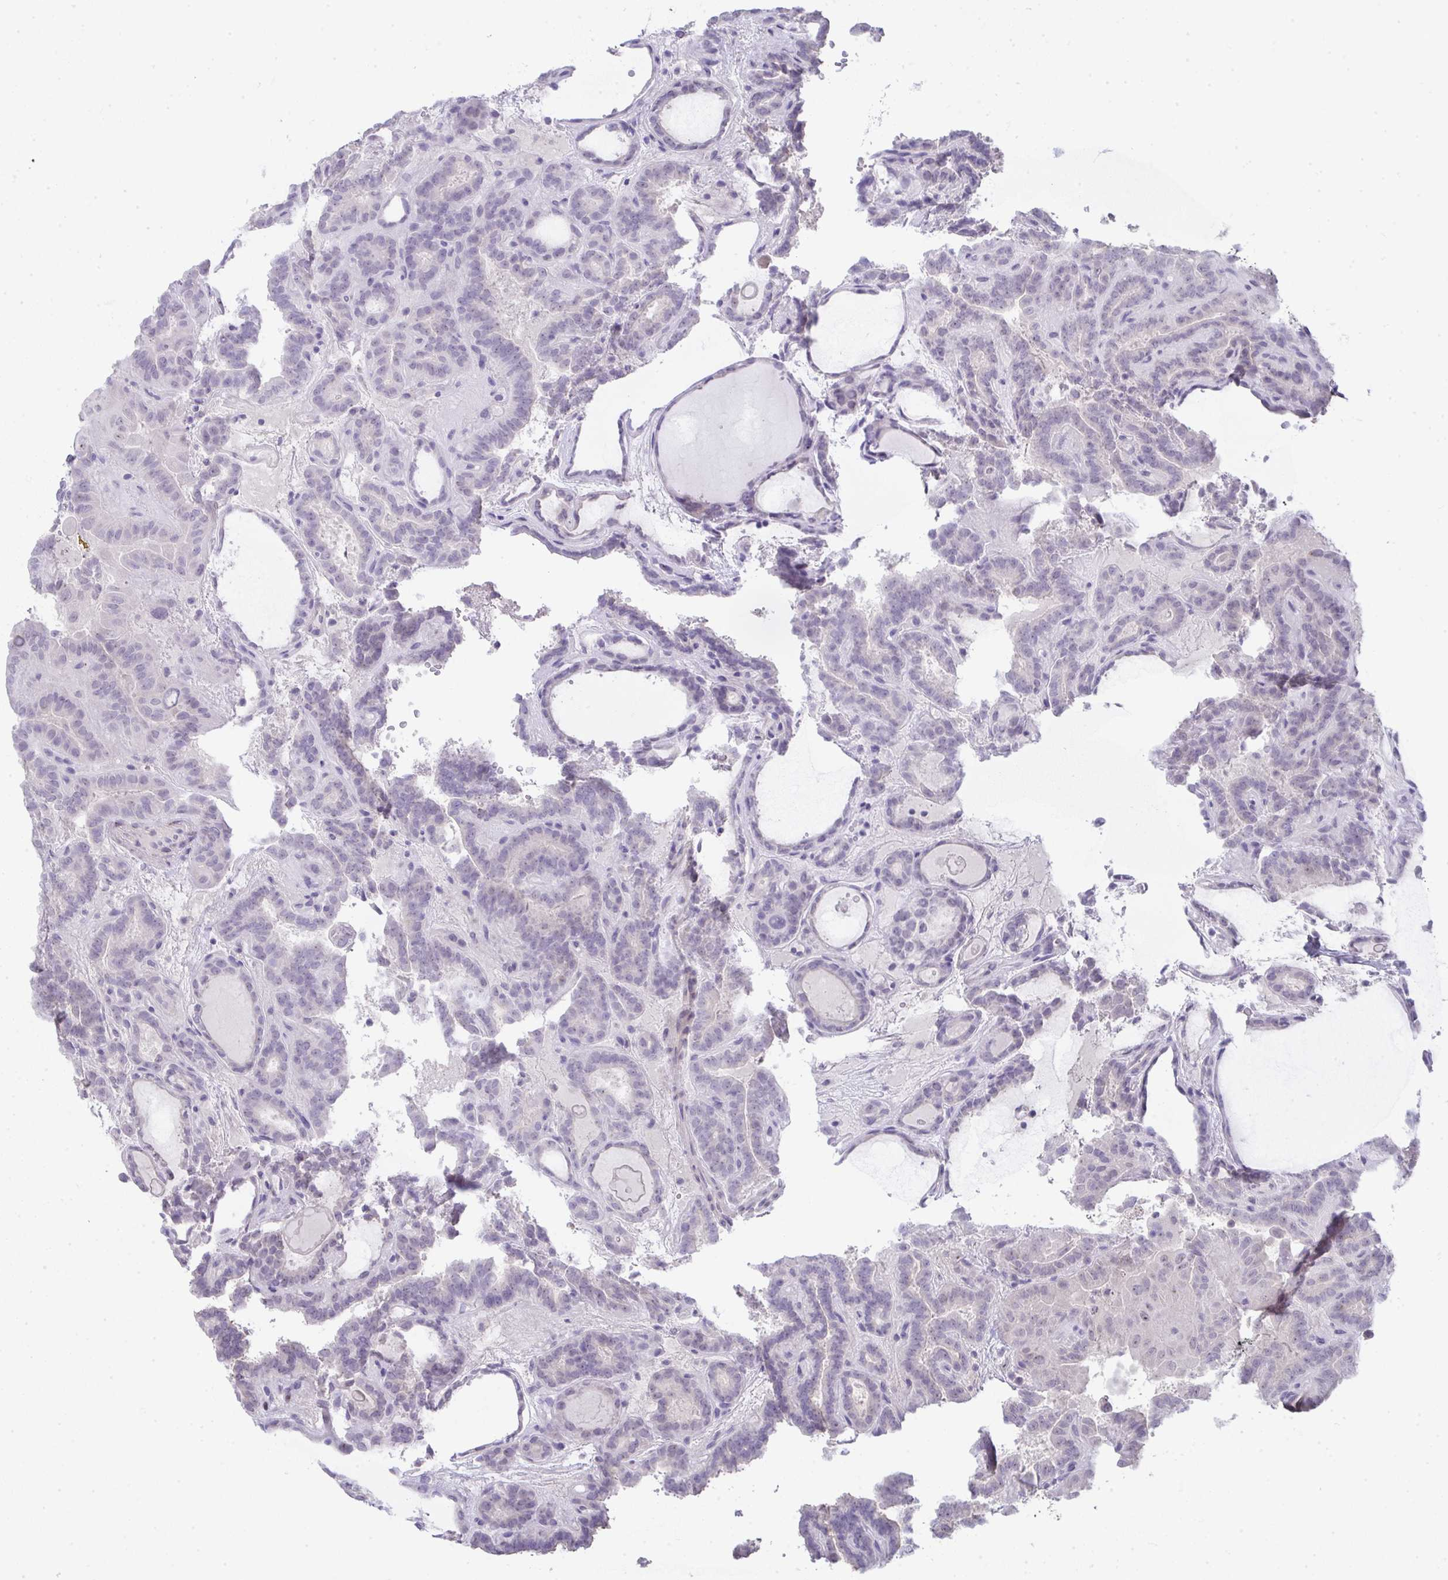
{"staining": {"intensity": "negative", "quantity": "none", "location": "none"}, "tissue": "thyroid cancer", "cell_type": "Tumor cells", "image_type": "cancer", "snomed": [{"axis": "morphology", "description": "Papillary adenocarcinoma, NOS"}, {"axis": "topography", "description": "Thyroid gland"}], "caption": "Micrograph shows no protein positivity in tumor cells of thyroid cancer (papillary adenocarcinoma) tissue.", "gene": "GALNT16", "patient": {"sex": "female", "age": 46}}